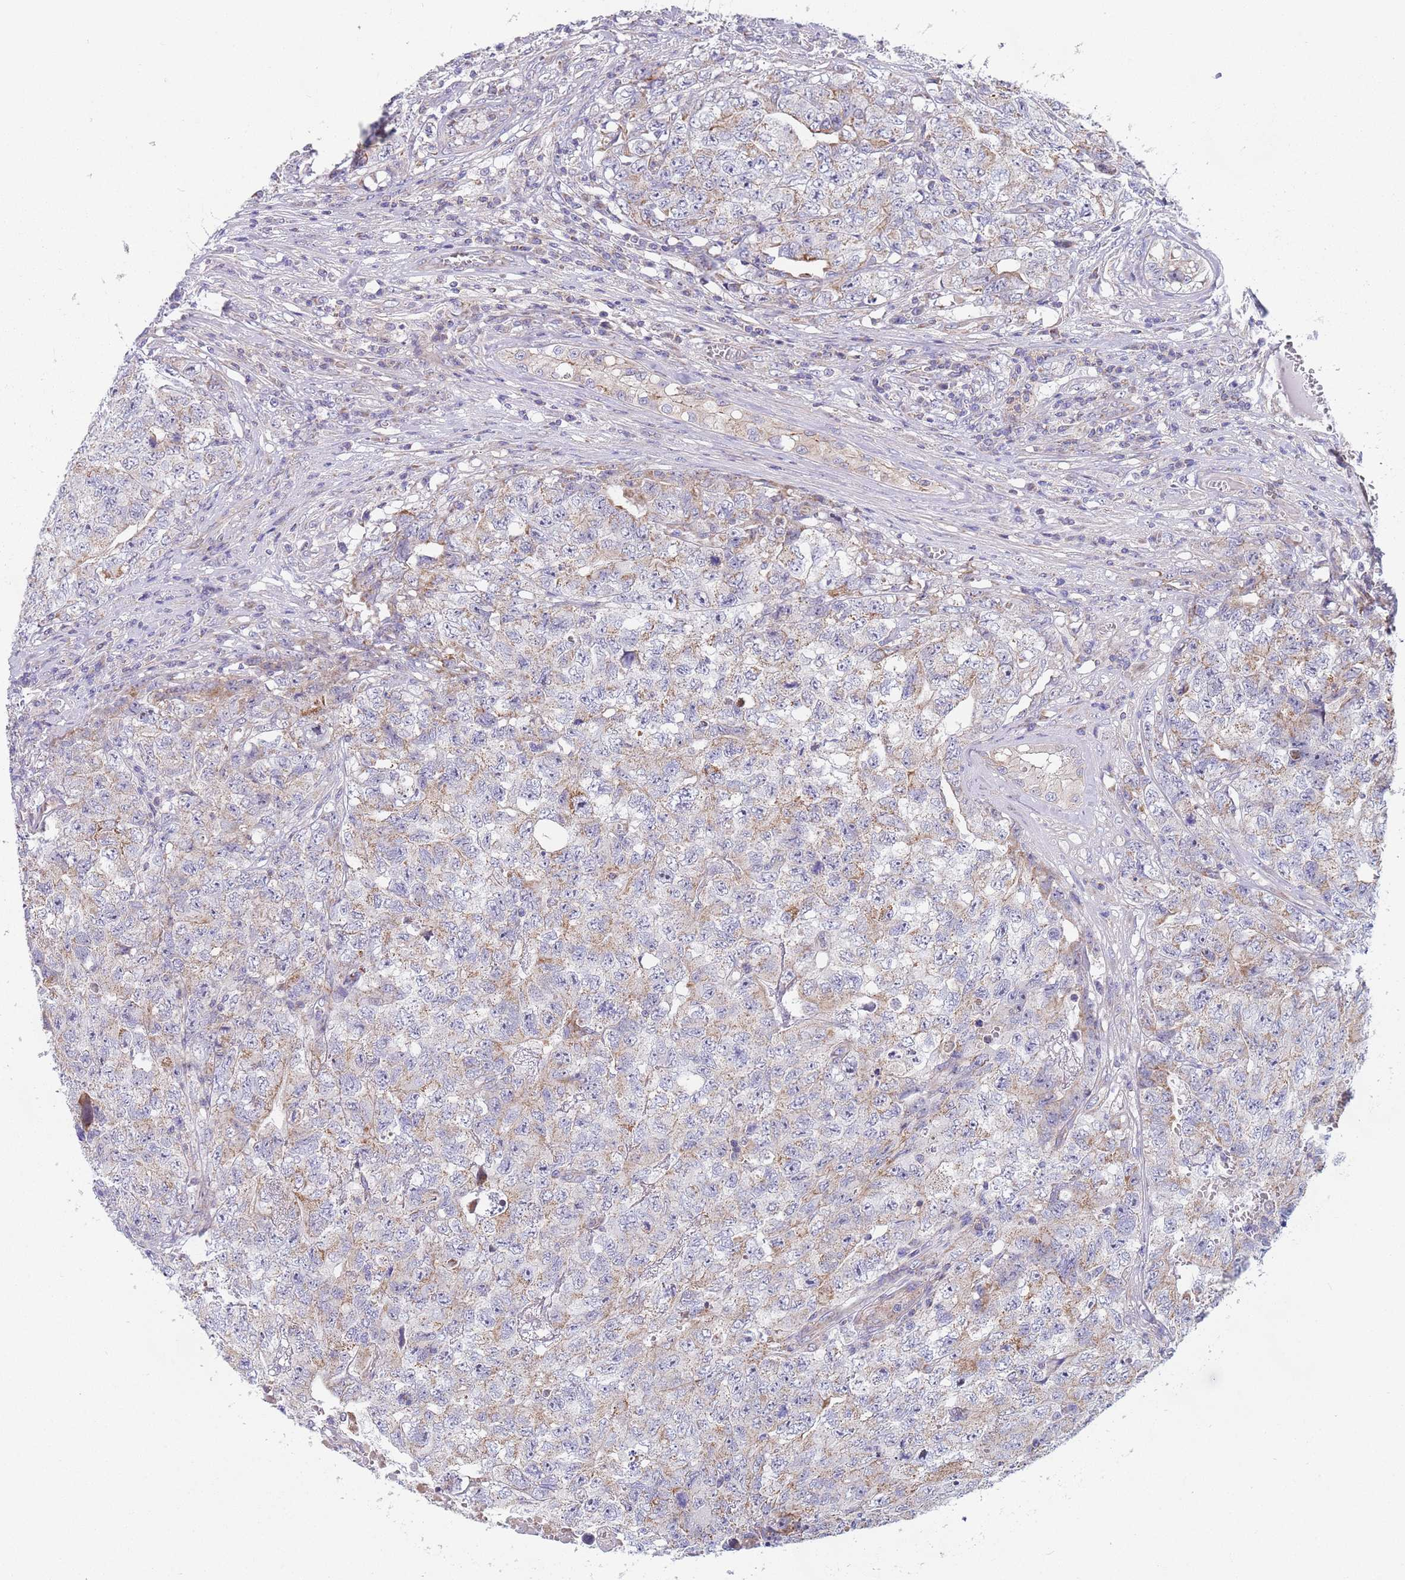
{"staining": {"intensity": "weak", "quantity": "25%-75%", "location": "cytoplasmic/membranous"}, "tissue": "testis cancer", "cell_type": "Tumor cells", "image_type": "cancer", "snomed": [{"axis": "morphology", "description": "Carcinoma, Embryonal, NOS"}, {"axis": "topography", "description": "Testis"}], "caption": "Embryonal carcinoma (testis) was stained to show a protein in brown. There is low levels of weak cytoplasmic/membranous staining in about 25%-75% of tumor cells. Immunohistochemistry (ihc) stains the protein of interest in brown and the nuclei are stained blue.", "gene": "PWWP3A", "patient": {"sex": "male", "age": 31}}